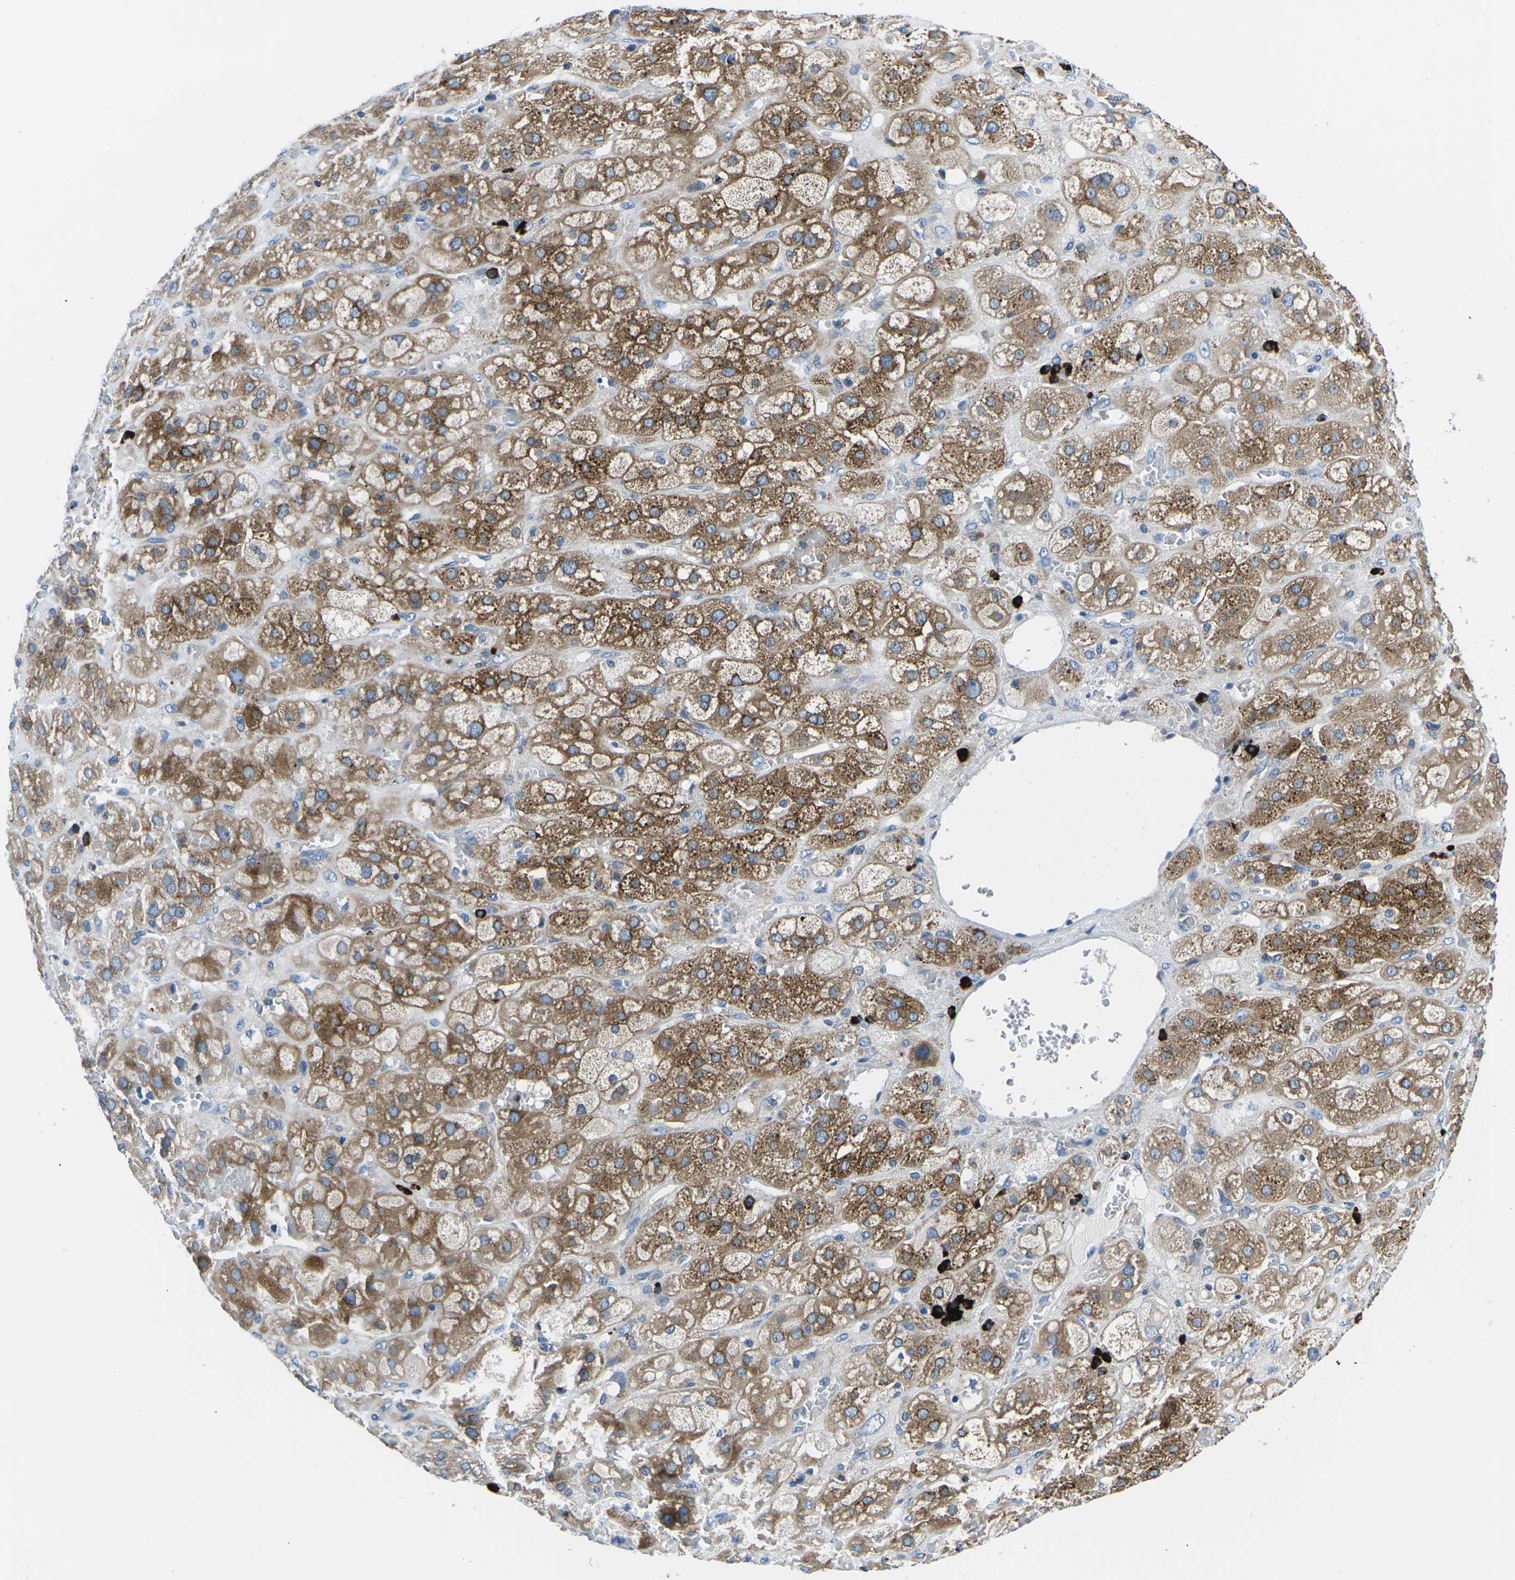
{"staining": {"intensity": "moderate", "quantity": ">75%", "location": "cytoplasmic/membranous"}, "tissue": "adrenal gland", "cell_type": "Glandular cells", "image_type": "normal", "snomed": [{"axis": "morphology", "description": "Normal tissue, NOS"}, {"axis": "topography", "description": "Adrenal gland"}], "caption": "The immunohistochemical stain labels moderate cytoplasmic/membranous positivity in glandular cells of unremarkable adrenal gland.", "gene": "MC4R", "patient": {"sex": "female", "age": 47}}